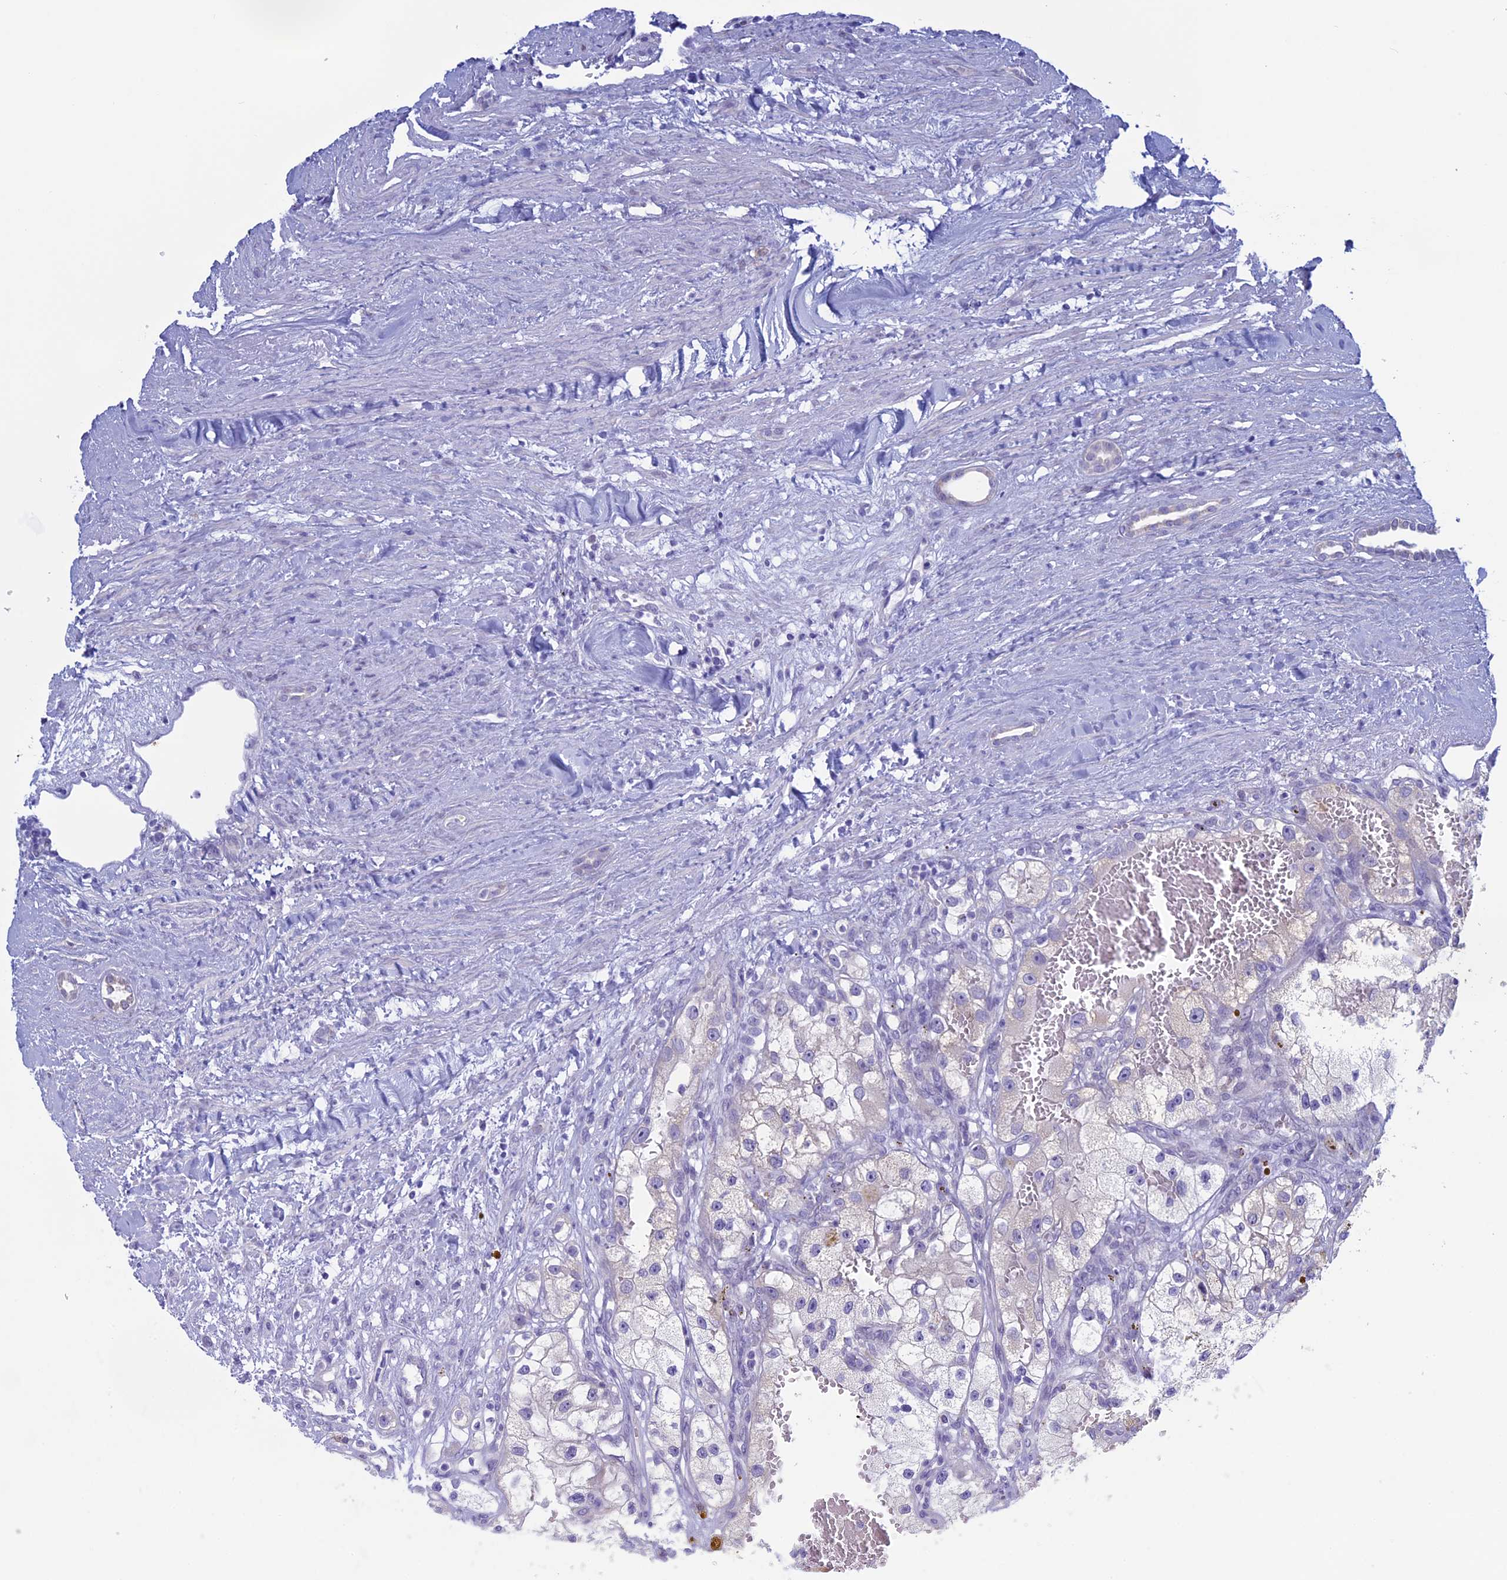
{"staining": {"intensity": "negative", "quantity": "none", "location": "none"}, "tissue": "renal cancer", "cell_type": "Tumor cells", "image_type": "cancer", "snomed": [{"axis": "morphology", "description": "Adenocarcinoma, NOS"}, {"axis": "topography", "description": "Kidney"}], "caption": "The photomicrograph demonstrates no staining of tumor cells in renal adenocarcinoma.", "gene": "LHFPL2", "patient": {"sex": "female", "age": 57}}